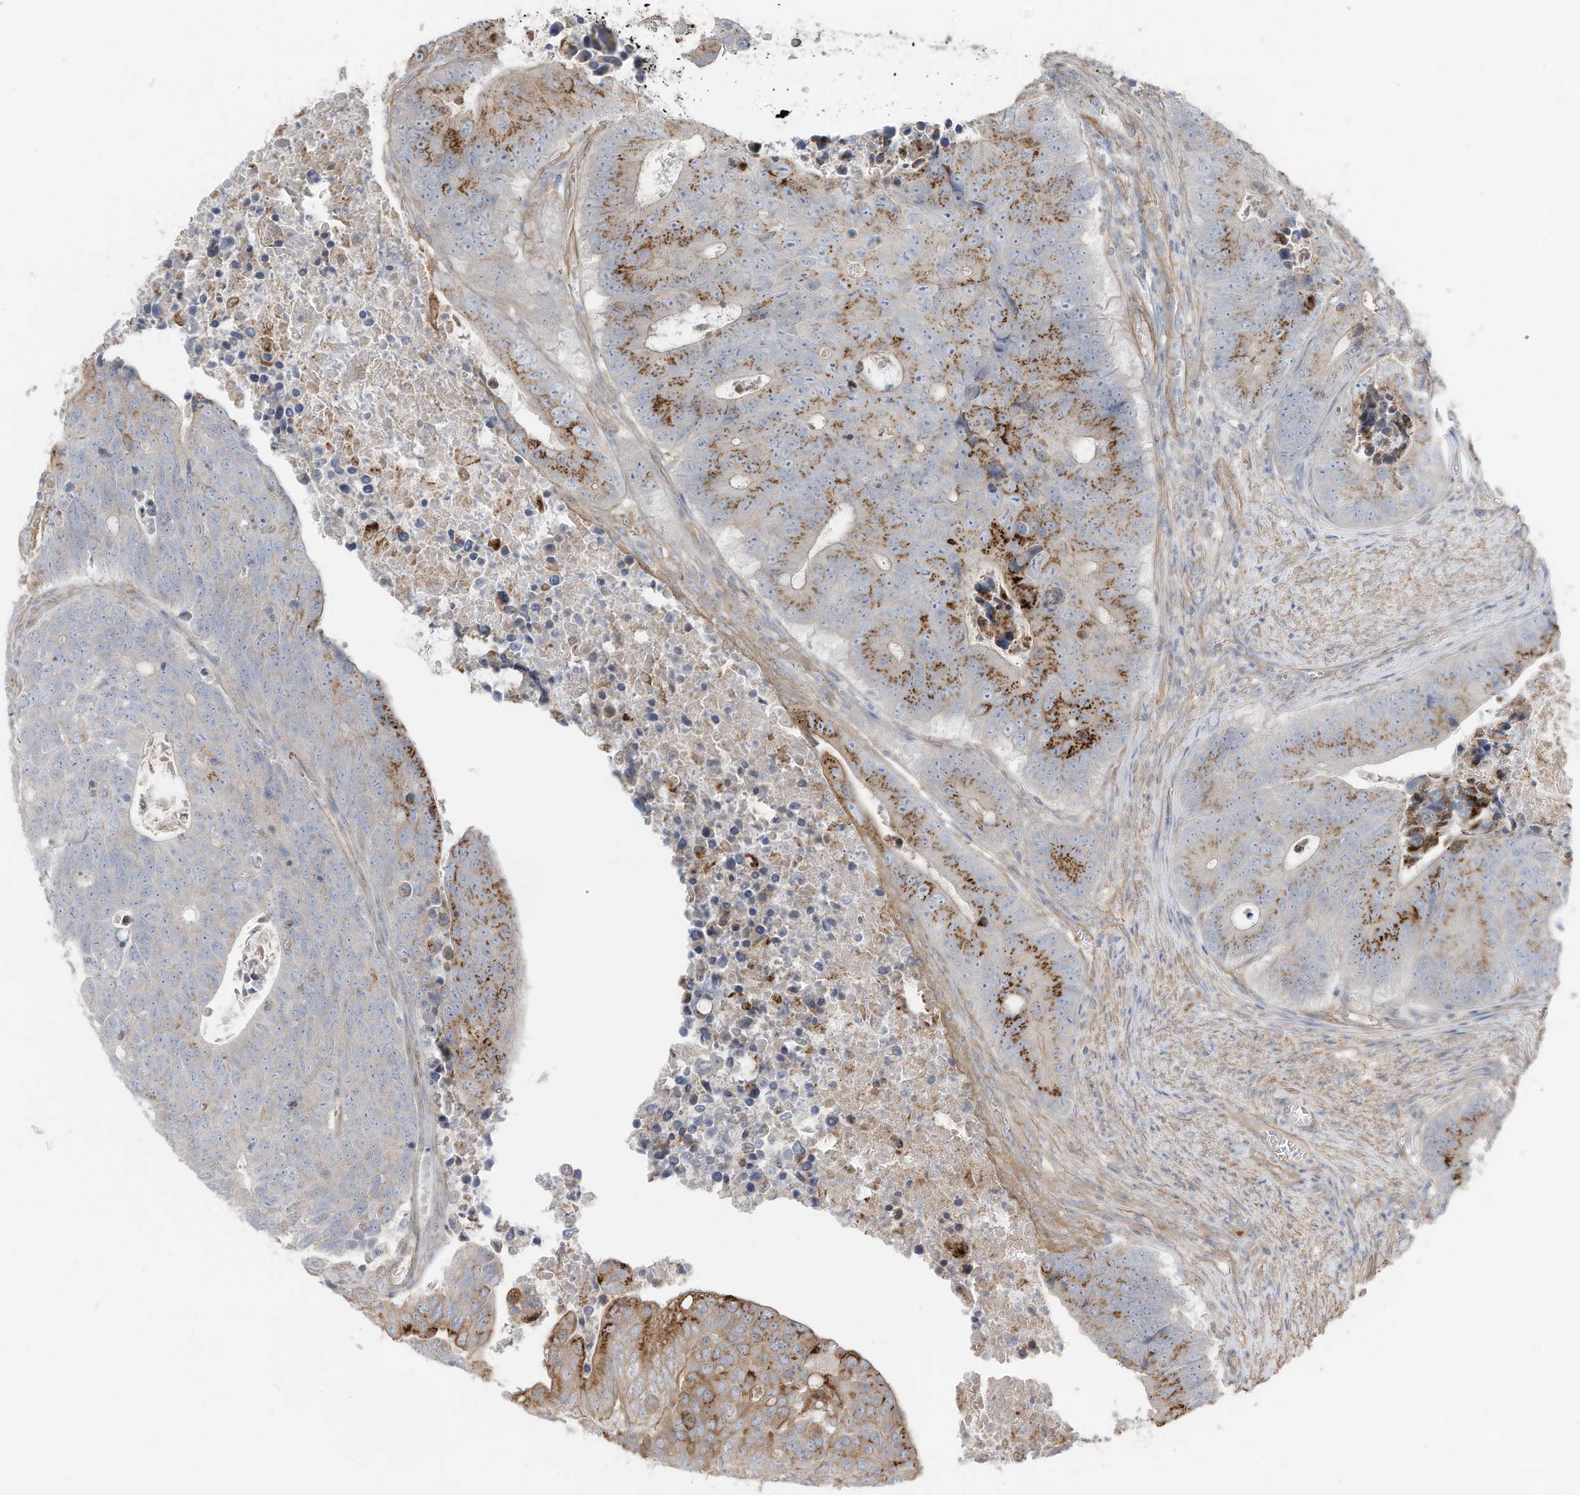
{"staining": {"intensity": "moderate", "quantity": "25%-75%", "location": "cytoplasmic/membranous"}, "tissue": "colorectal cancer", "cell_type": "Tumor cells", "image_type": "cancer", "snomed": [{"axis": "morphology", "description": "Adenocarcinoma, NOS"}, {"axis": "topography", "description": "Colon"}], "caption": "This micrograph shows adenocarcinoma (colorectal) stained with IHC to label a protein in brown. The cytoplasmic/membranous of tumor cells show moderate positivity for the protein. Nuclei are counter-stained blue.", "gene": "SLC17A7", "patient": {"sex": "male", "age": 87}}